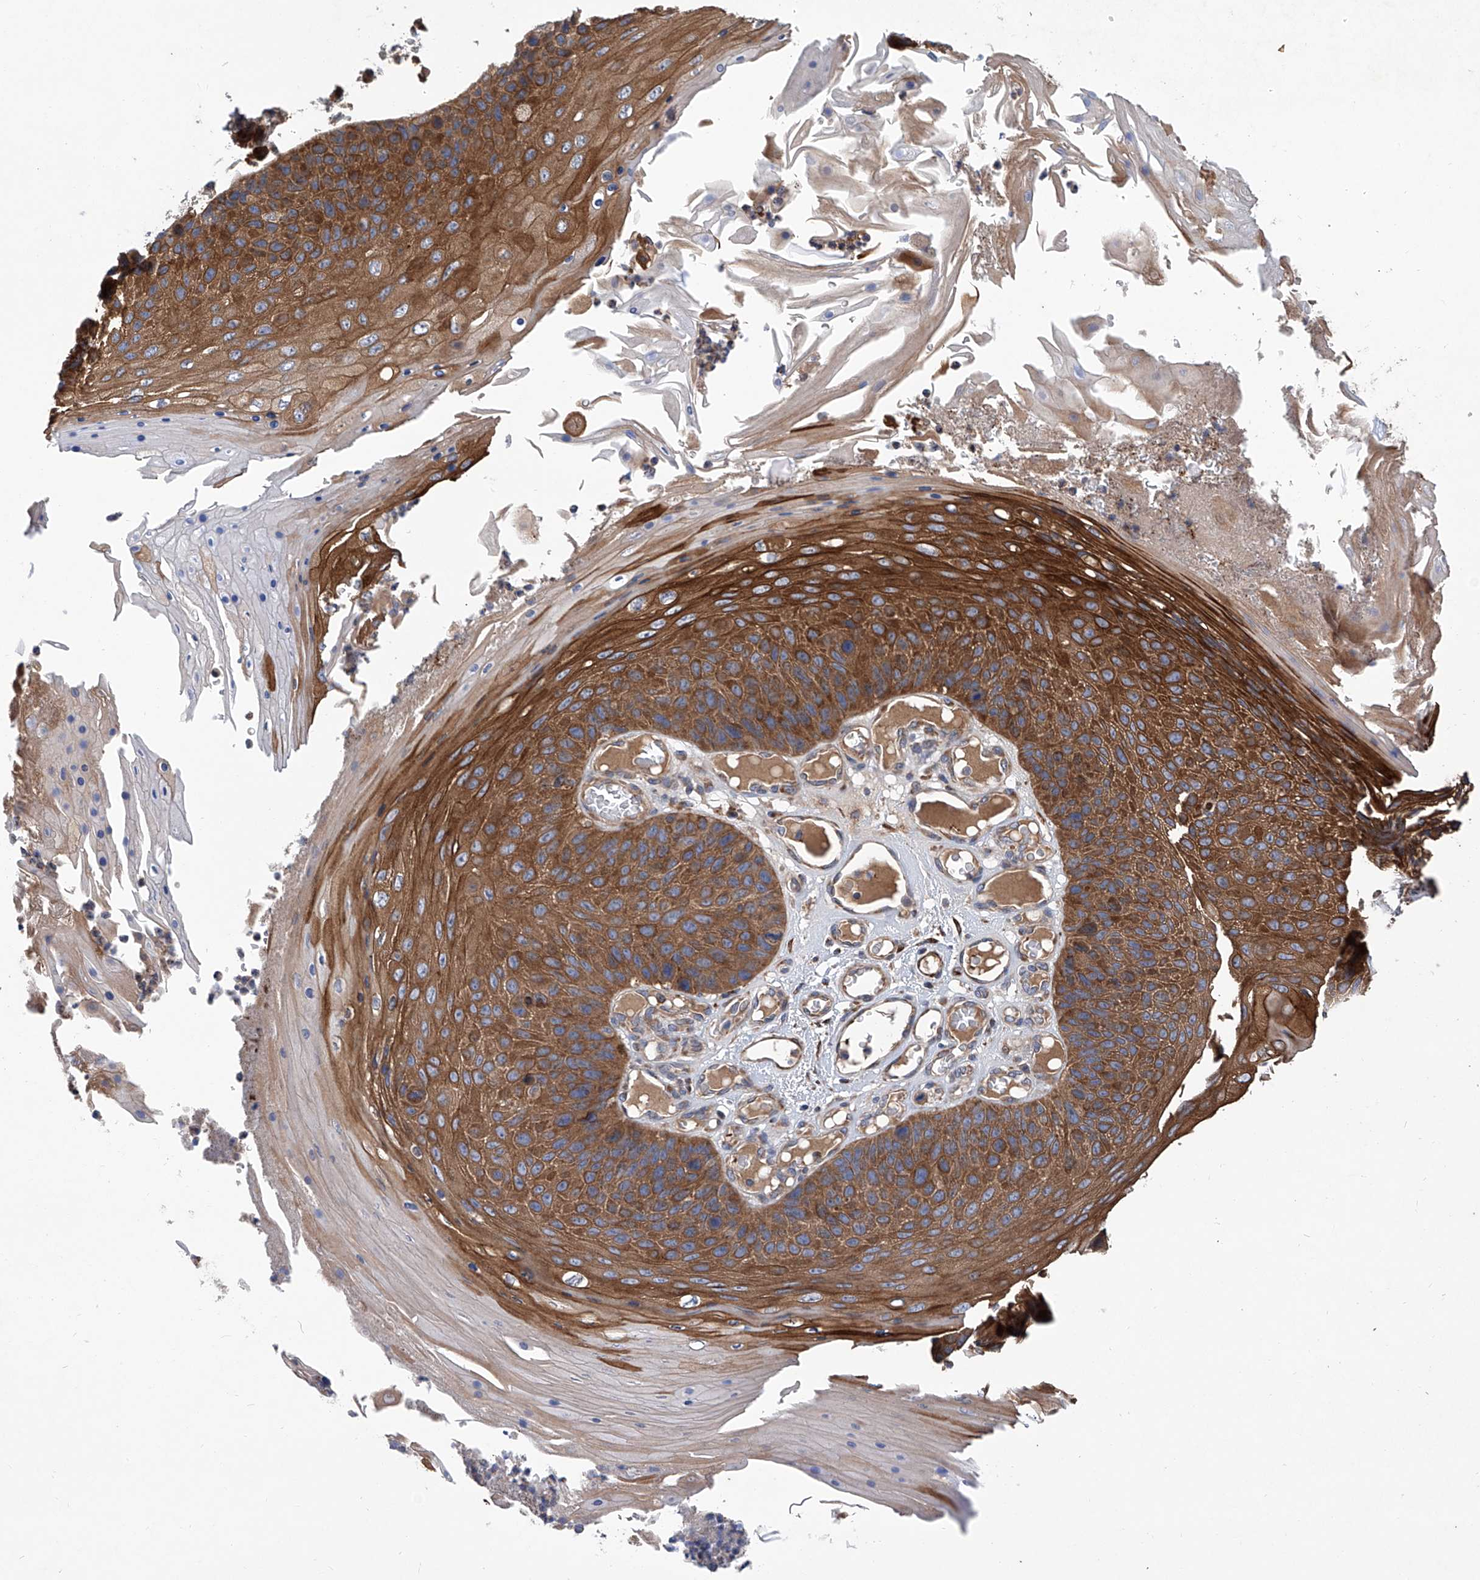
{"staining": {"intensity": "moderate", "quantity": ">75%", "location": "cytoplasmic/membranous"}, "tissue": "skin cancer", "cell_type": "Tumor cells", "image_type": "cancer", "snomed": [{"axis": "morphology", "description": "Squamous cell carcinoma, NOS"}, {"axis": "topography", "description": "Skin"}], "caption": "DAB (3,3'-diaminobenzidine) immunohistochemical staining of human skin cancer (squamous cell carcinoma) shows moderate cytoplasmic/membranous protein expression in about >75% of tumor cells.", "gene": "ASCC3", "patient": {"sex": "female", "age": 88}}